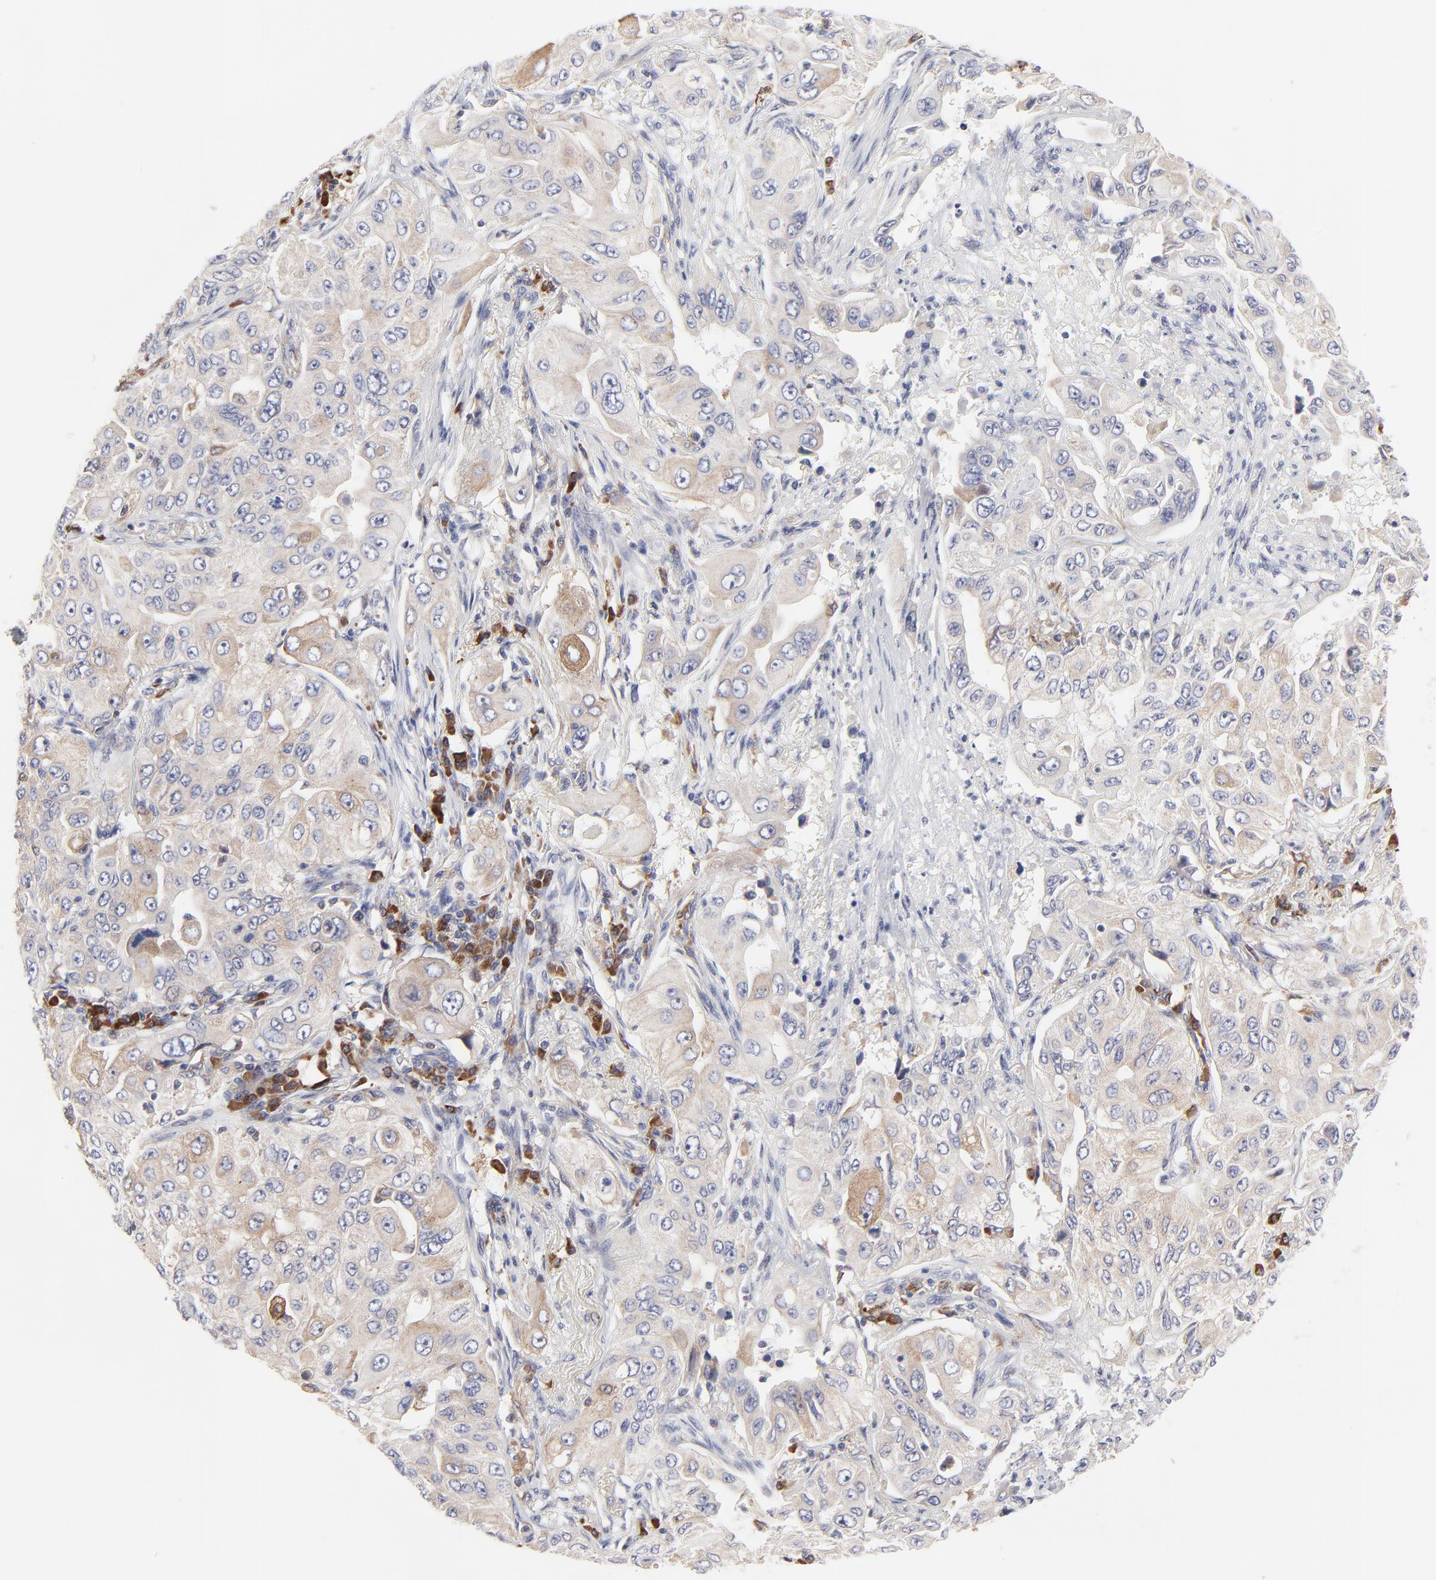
{"staining": {"intensity": "weak", "quantity": ">75%", "location": "cytoplasmic/membranous"}, "tissue": "lung cancer", "cell_type": "Tumor cells", "image_type": "cancer", "snomed": [{"axis": "morphology", "description": "Adenocarcinoma, NOS"}, {"axis": "topography", "description": "Lung"}], "caption": "Adenocarcinoma (lung) stained for a protein exhibits weak cytoplasmic/membranous positivity in tumor cells.", "gene": "TRIM22", "patient": {"sex": "male", "age": 84}}